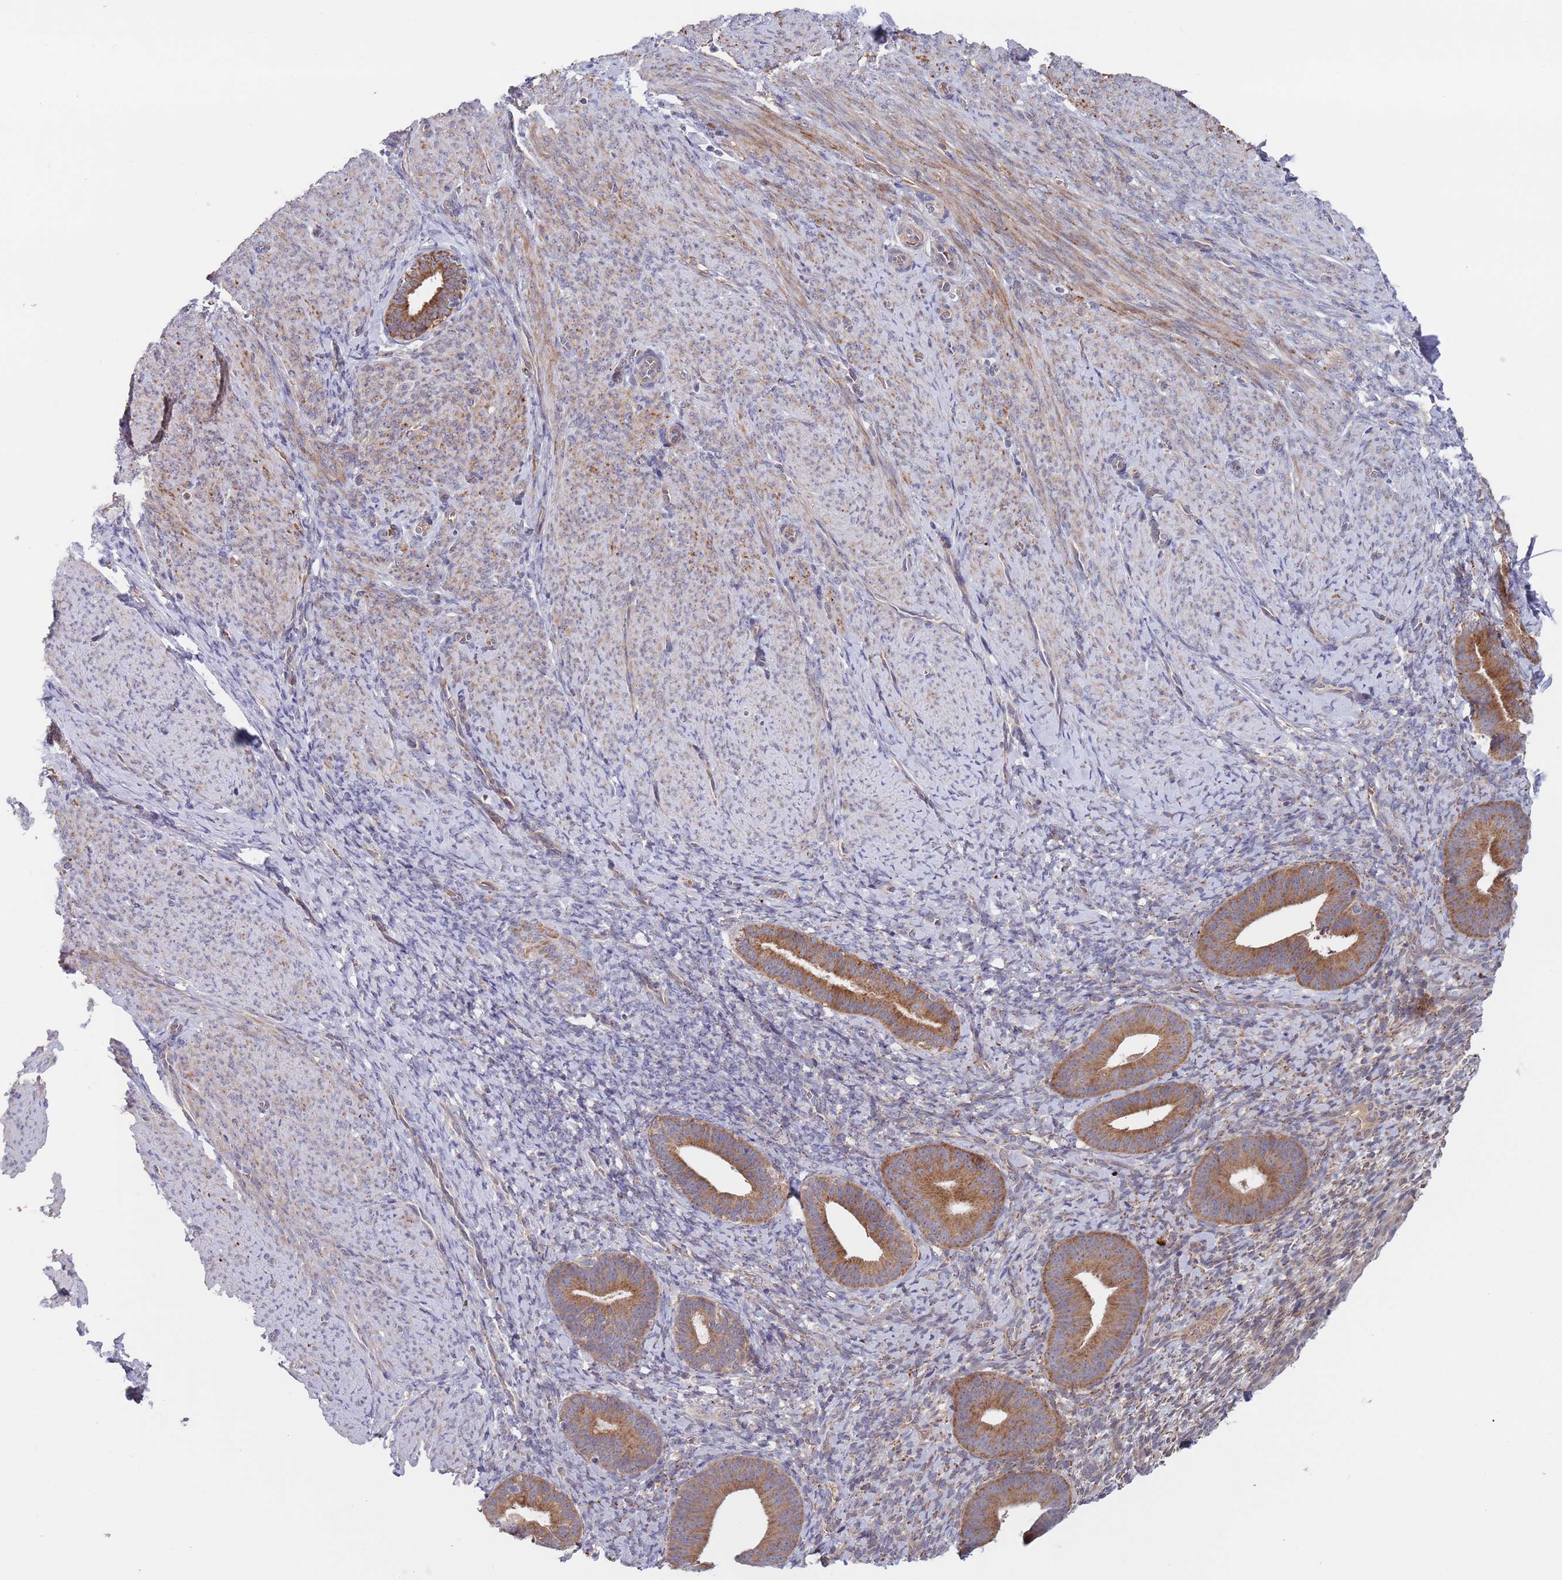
{"staining": {"intensity": "moderate", "quantity": "25%-75%", "location": "cytoplasmic/membranous"}, "tissue": "endometrium", "cell_type": "Cells in endometrial stroma", "image_type": "normal", "snomed": [{"axis": "morphology", "description": "Normal tissue, NOS"}, {"axis": "topography", "description": "Endometrium"}], "caption": "Endometrium stained with DAB immunohistochemistry (IHC) demonstrates medium levels of moderate cytoplasmic/membranous expression in about 25%-75% of cells in endometrial stroma.", "gene": "ZNF140", "patient": {"sex": "female", "age": 65}}